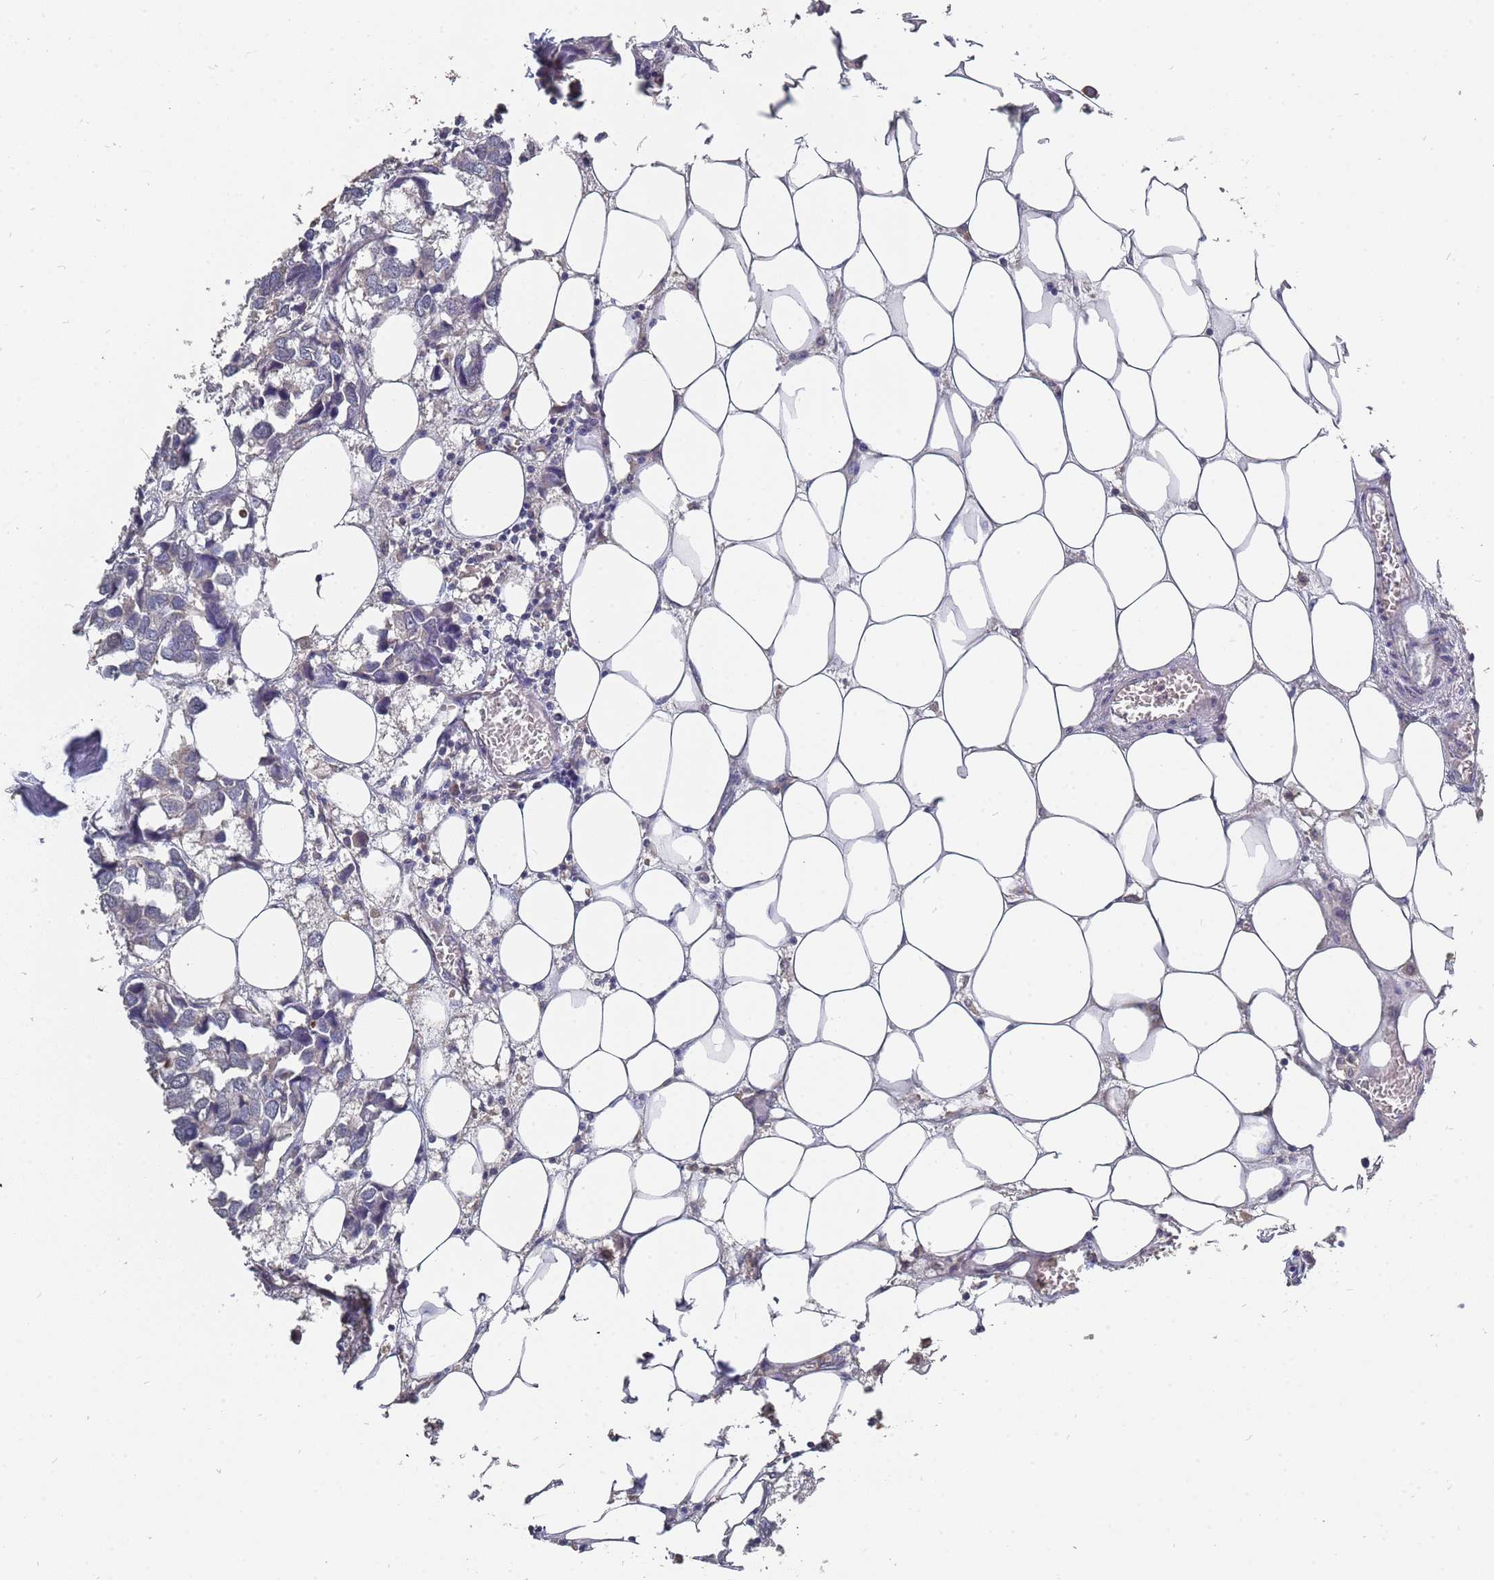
{"staining": {"intensity": "negative", "quantity": "none", "location": "none"}, "tissue": "breast cancer", "cell_type": "Tumor cells", "image_type": "cancer", "snomed": [{"axis": "morphology", "description": "Duct carcinoma"}, {"axis": "topography", "description": "Breast"}], "caption": "An image of human breast cancer is negative for staining in tumor cells. (Immunohistochemistry, brightfield microscopy, high magnification).", "gene": "TCEANC2", "patient": {"sex": "female", "age": 83}}